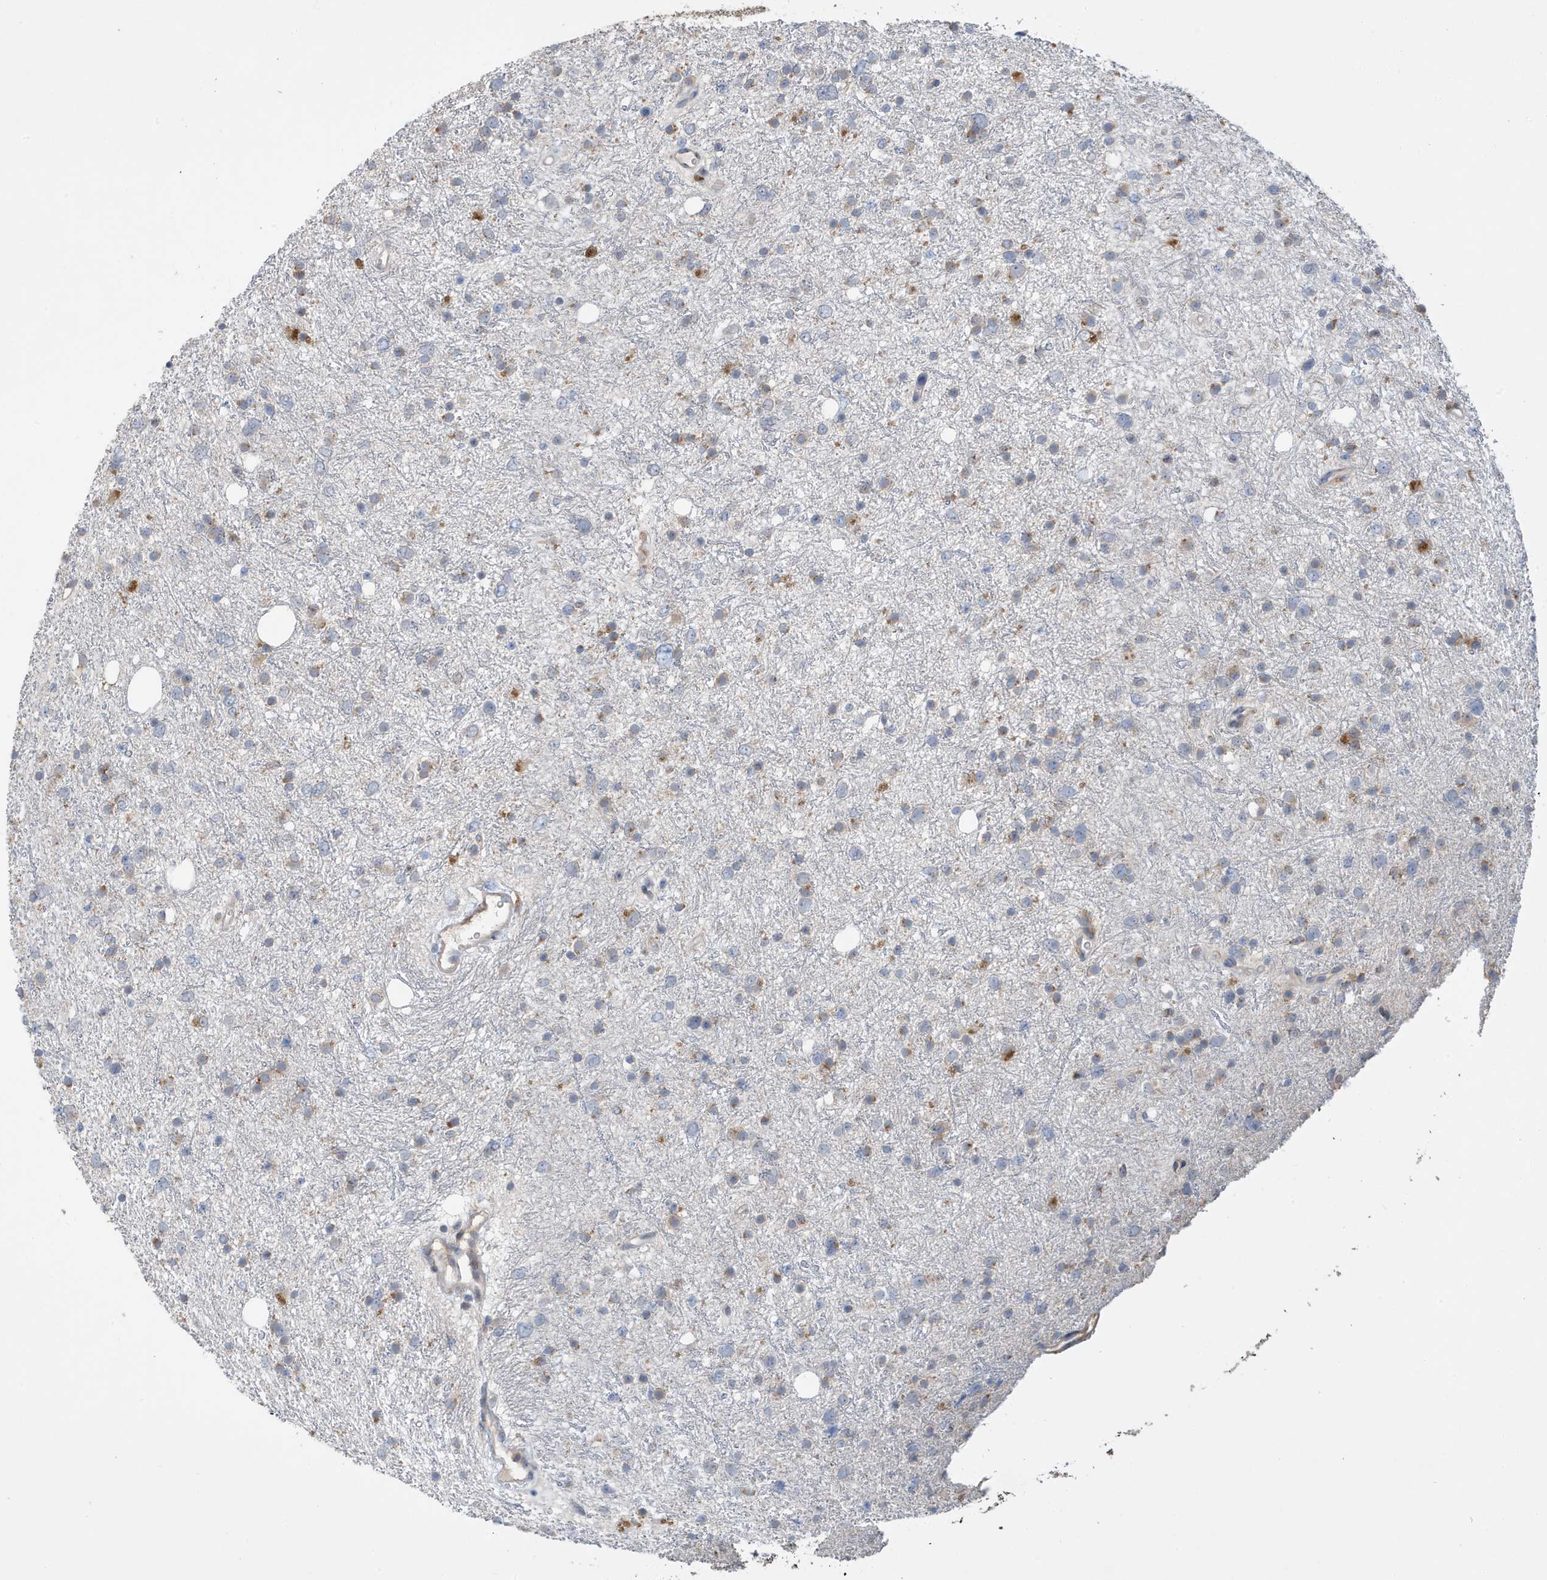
{"staining": {"intensity": "negative", "quantity": "none", "location": "none"}, "tissue": "glioma", "cell_type": "Tumor cells", "image_type": "cancer", "snomed": [{"axis": "morphology", "description": "Glioma, malignant, Low grade"}, {"axis": "topography", "description": "Cerebral cortex"}], "caption": "Tumor cells are negative for protein expression in human malignant low-grade glioma. The staining was performed using DAB (3,3'-diaminobenzidine) to visualize the protein expression in brown, while the nuclei were stained in blue with hematoxylin (Magnification: 20x).", "gene": "LAPTM4A", "patient": {"sex": "female", "age": 39}}